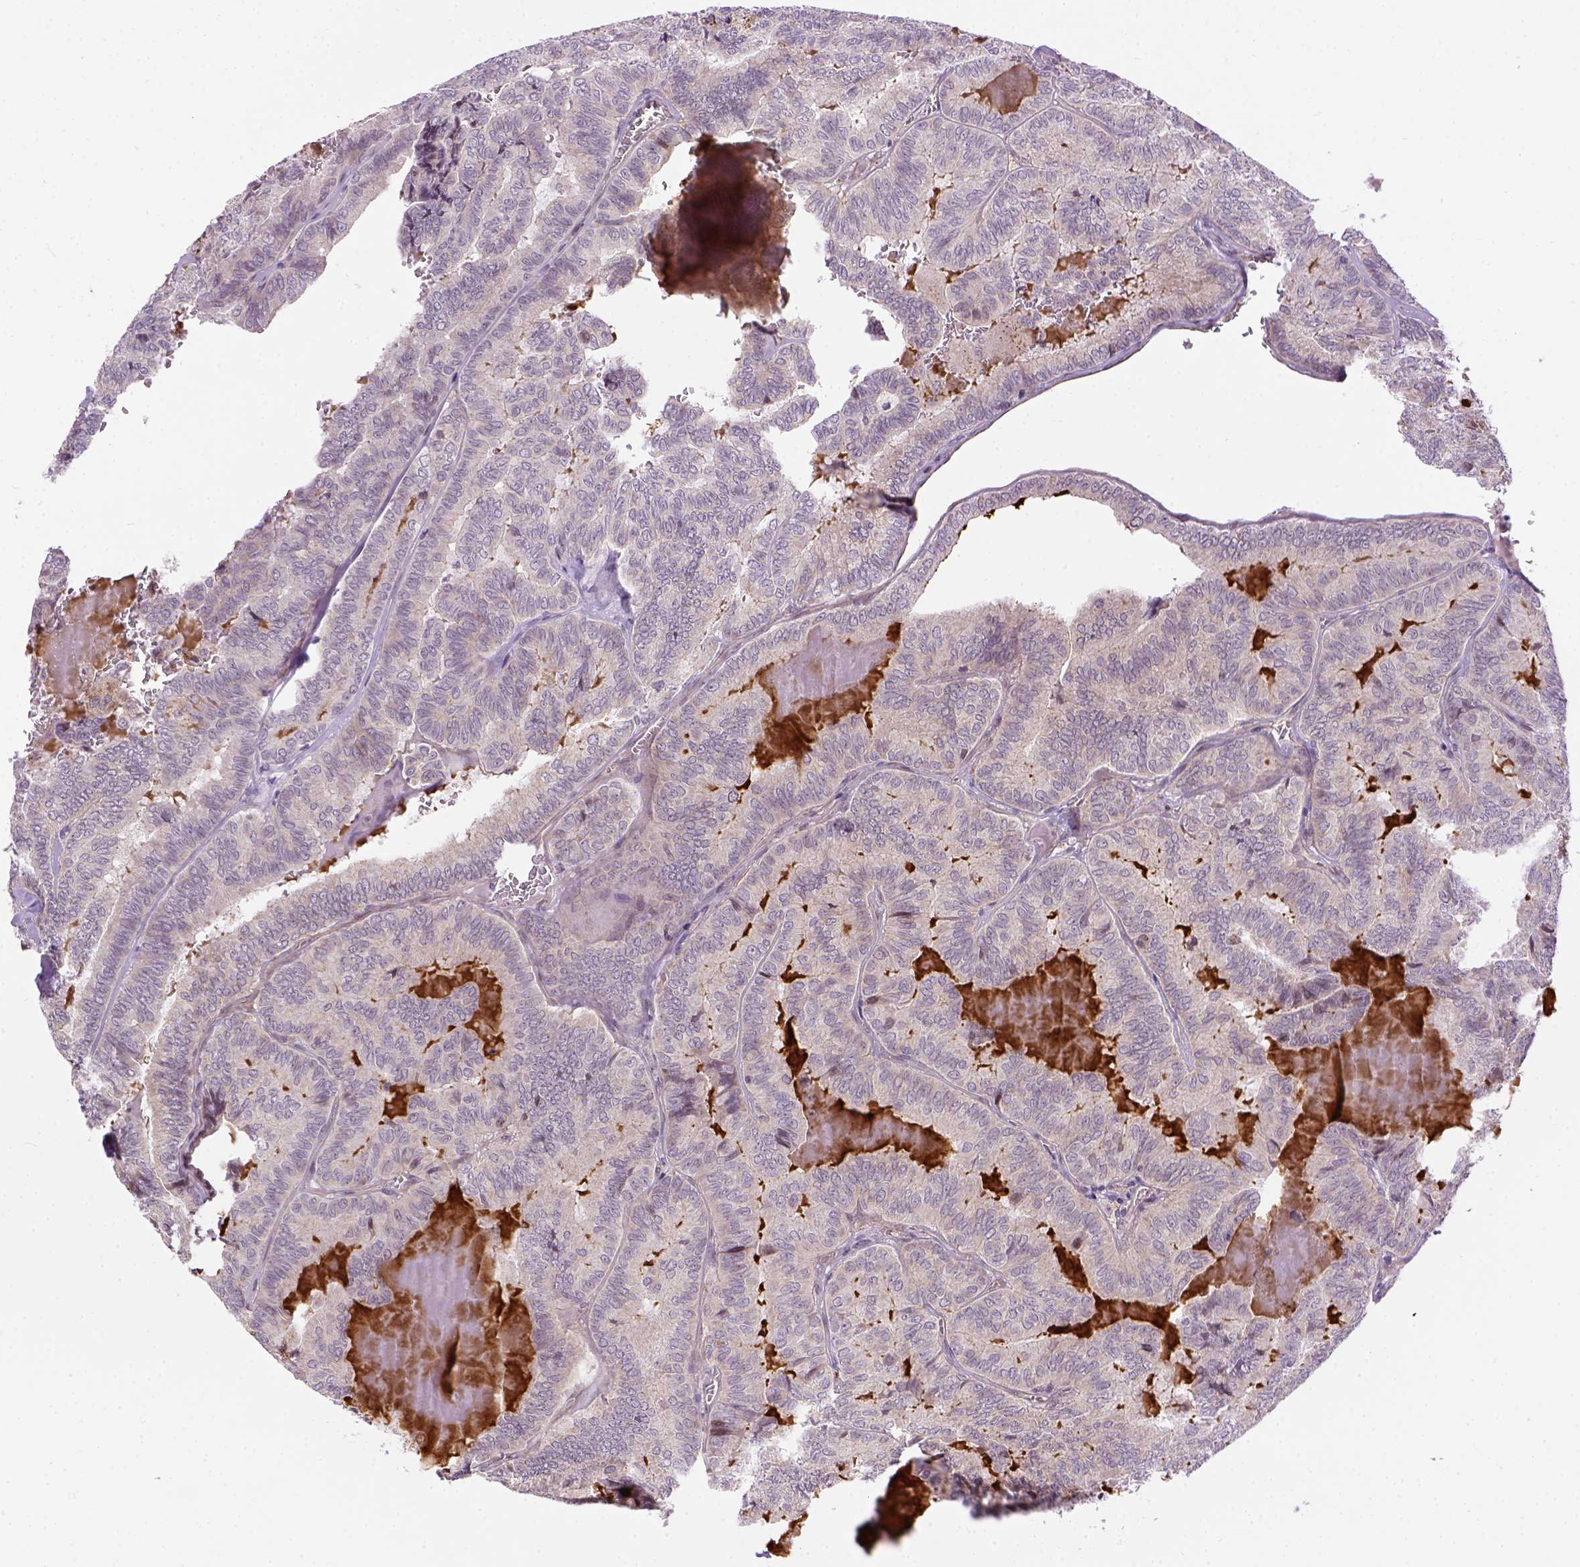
{"staining": {"intensity": "weak", "quantity": "<25%", "location": "cytoplasmic/membranous"}, "tissue": "thyroid cancer", "cell_type": "Tumor cells", "image_type": "cancer", "snomed": [{"axis": "morphology", "description": "Papillary adenocarcinoma, NOS"}, {"axis": "topography", "description": "Thyroid gland"}], "caption": "This is an immunohistochemistry (IHC) photomicrograph of papillary adenocarcinoma (thyroid). There is no positivity in tumor cells.", "gene": "KAZN", "patient": {"sex": "female", "age": 75}}